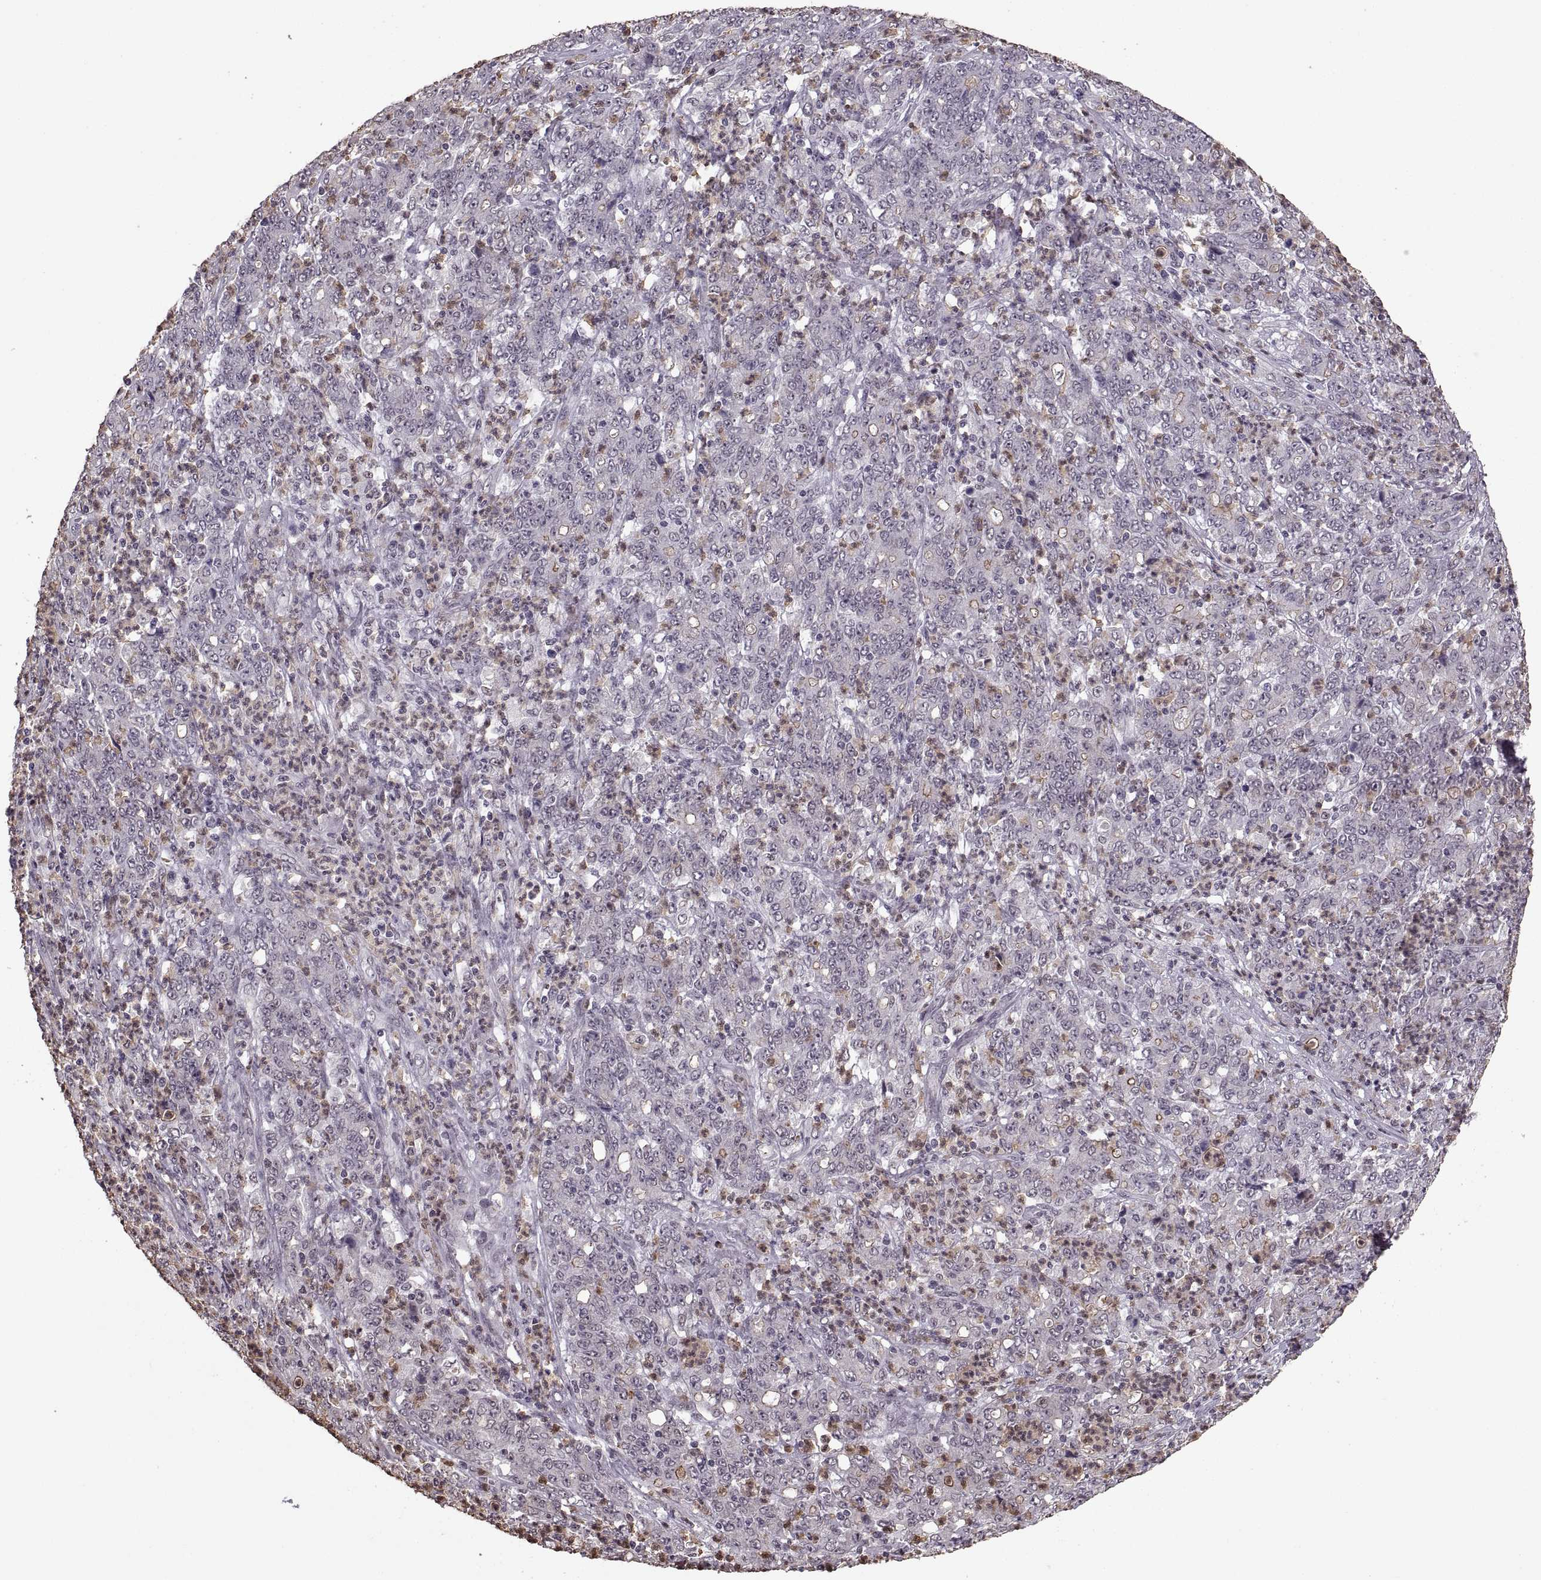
{"staining": {"intensity": "weak", "quantity": "25%-75%", "location": "cytoplasmic/membranous"}, "tissue": "stomach cancer", "cell_type": "Tumor cells", "image_type": "cancer", "snomed": [{"axis": "morphology", "description": "Adenocarcinoma, NOS"}, {"axis": "topography", "description": "Stomach, lower"}], "caption": "Immunohistochemical staining of stomach adenocarcinoma reveals low levels of weak cytoplasmic/membranous protein positivity in approximately 25%-75% of tumor cells.", "gene": "PALS1", "patient": {"sex": "female", "age": 71}}